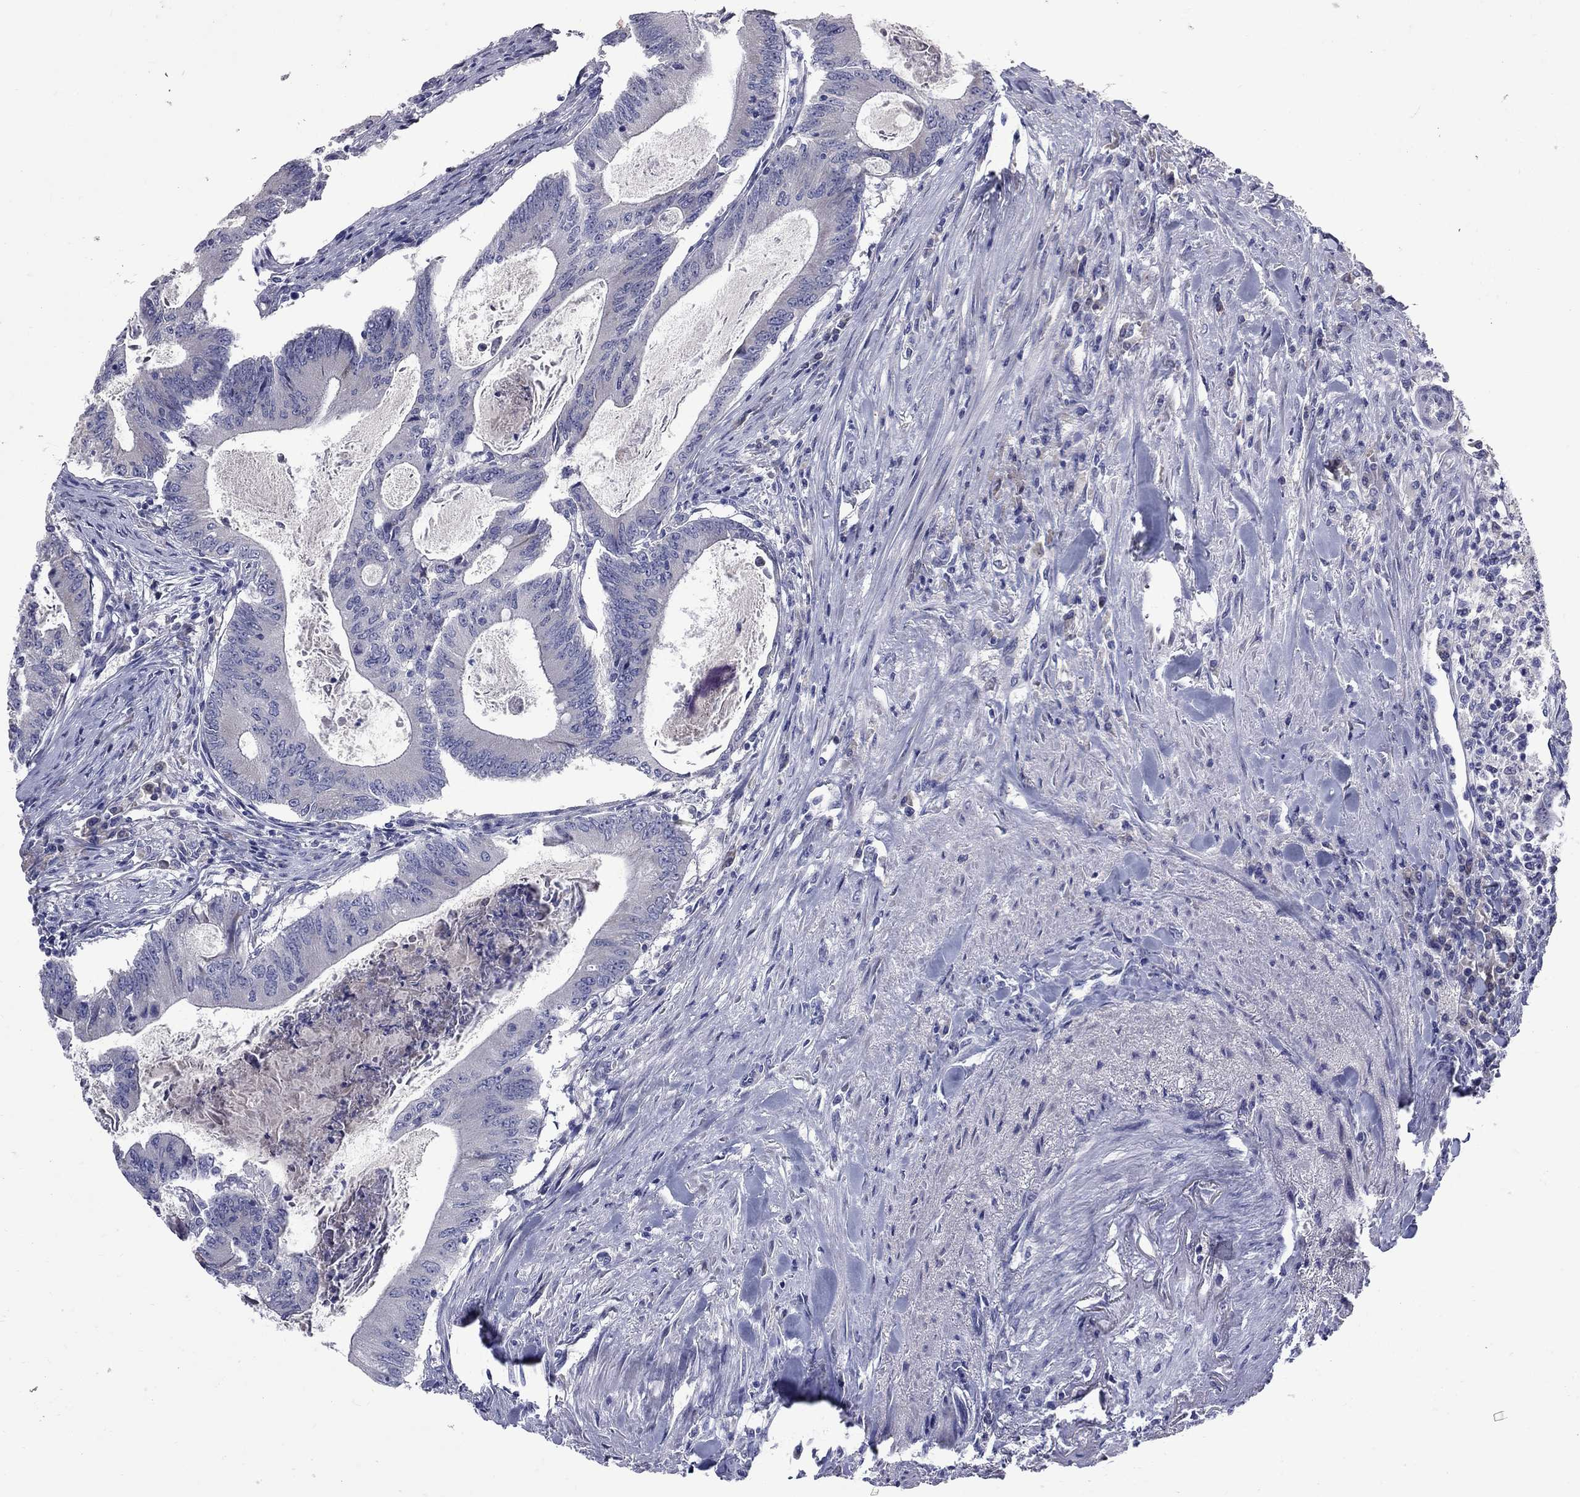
{"staining": {"intensity": "weak", "quantity": "<25%", "location": "cytoplasmic/membranous"}, "tissue": "colorectal cancer", "cell_type": "Tumor cells", "image_type": "cancer", "snomed": [{"axis": "morphology", "description": "Adenocarcinoma, NOS"}, {"axis": "topography", "description": "Colon"}], "caption": "A photomicrograph of human adenocarcinoma (colorectal) is negative for staining in tumor cells.", "gene": "UNC119B", "patient": {"sex": "female", "age": 70}}